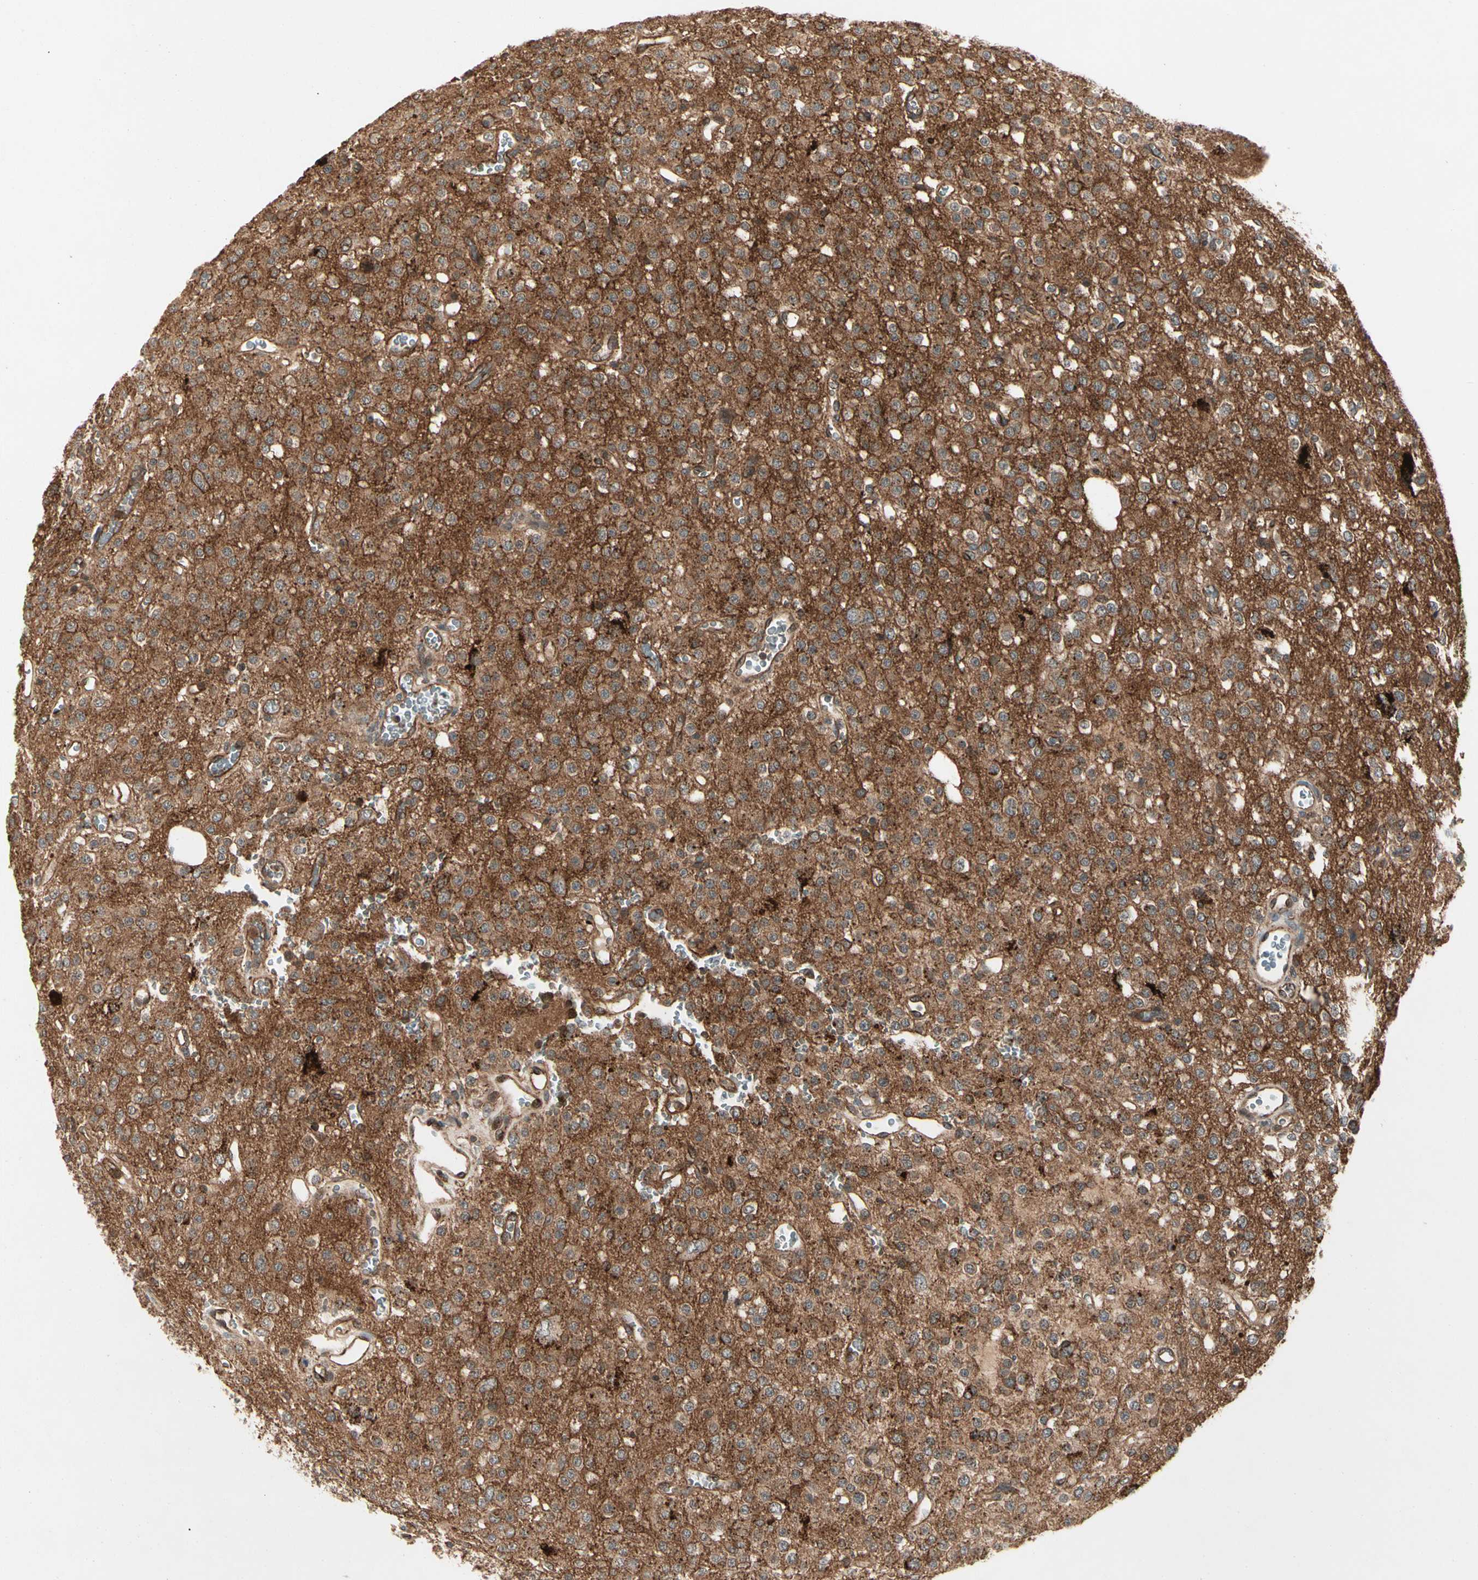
{"staining": {"intensity": "weak", "quantity": ">75%", "location": "cytoplasmic/membranous"}, "tissue": "glioma", "cell_type": "Tumor cells", "image_type": "cancer", "snomed": [{"axis": "morphology", "description": "Glioma, malignant, Low grade"}, {"axis": "topography", "description": "Brain"}], "caption": "A brown stain highlights weak cytoplasmic/membranous staining of a protein in low-grade glioma (malignant) tumor cells. (Brightfield microscopy of DAB IHC at high magnification).", "gene": "FLOT1", "patient": {"sex": "male", "age": 38}}